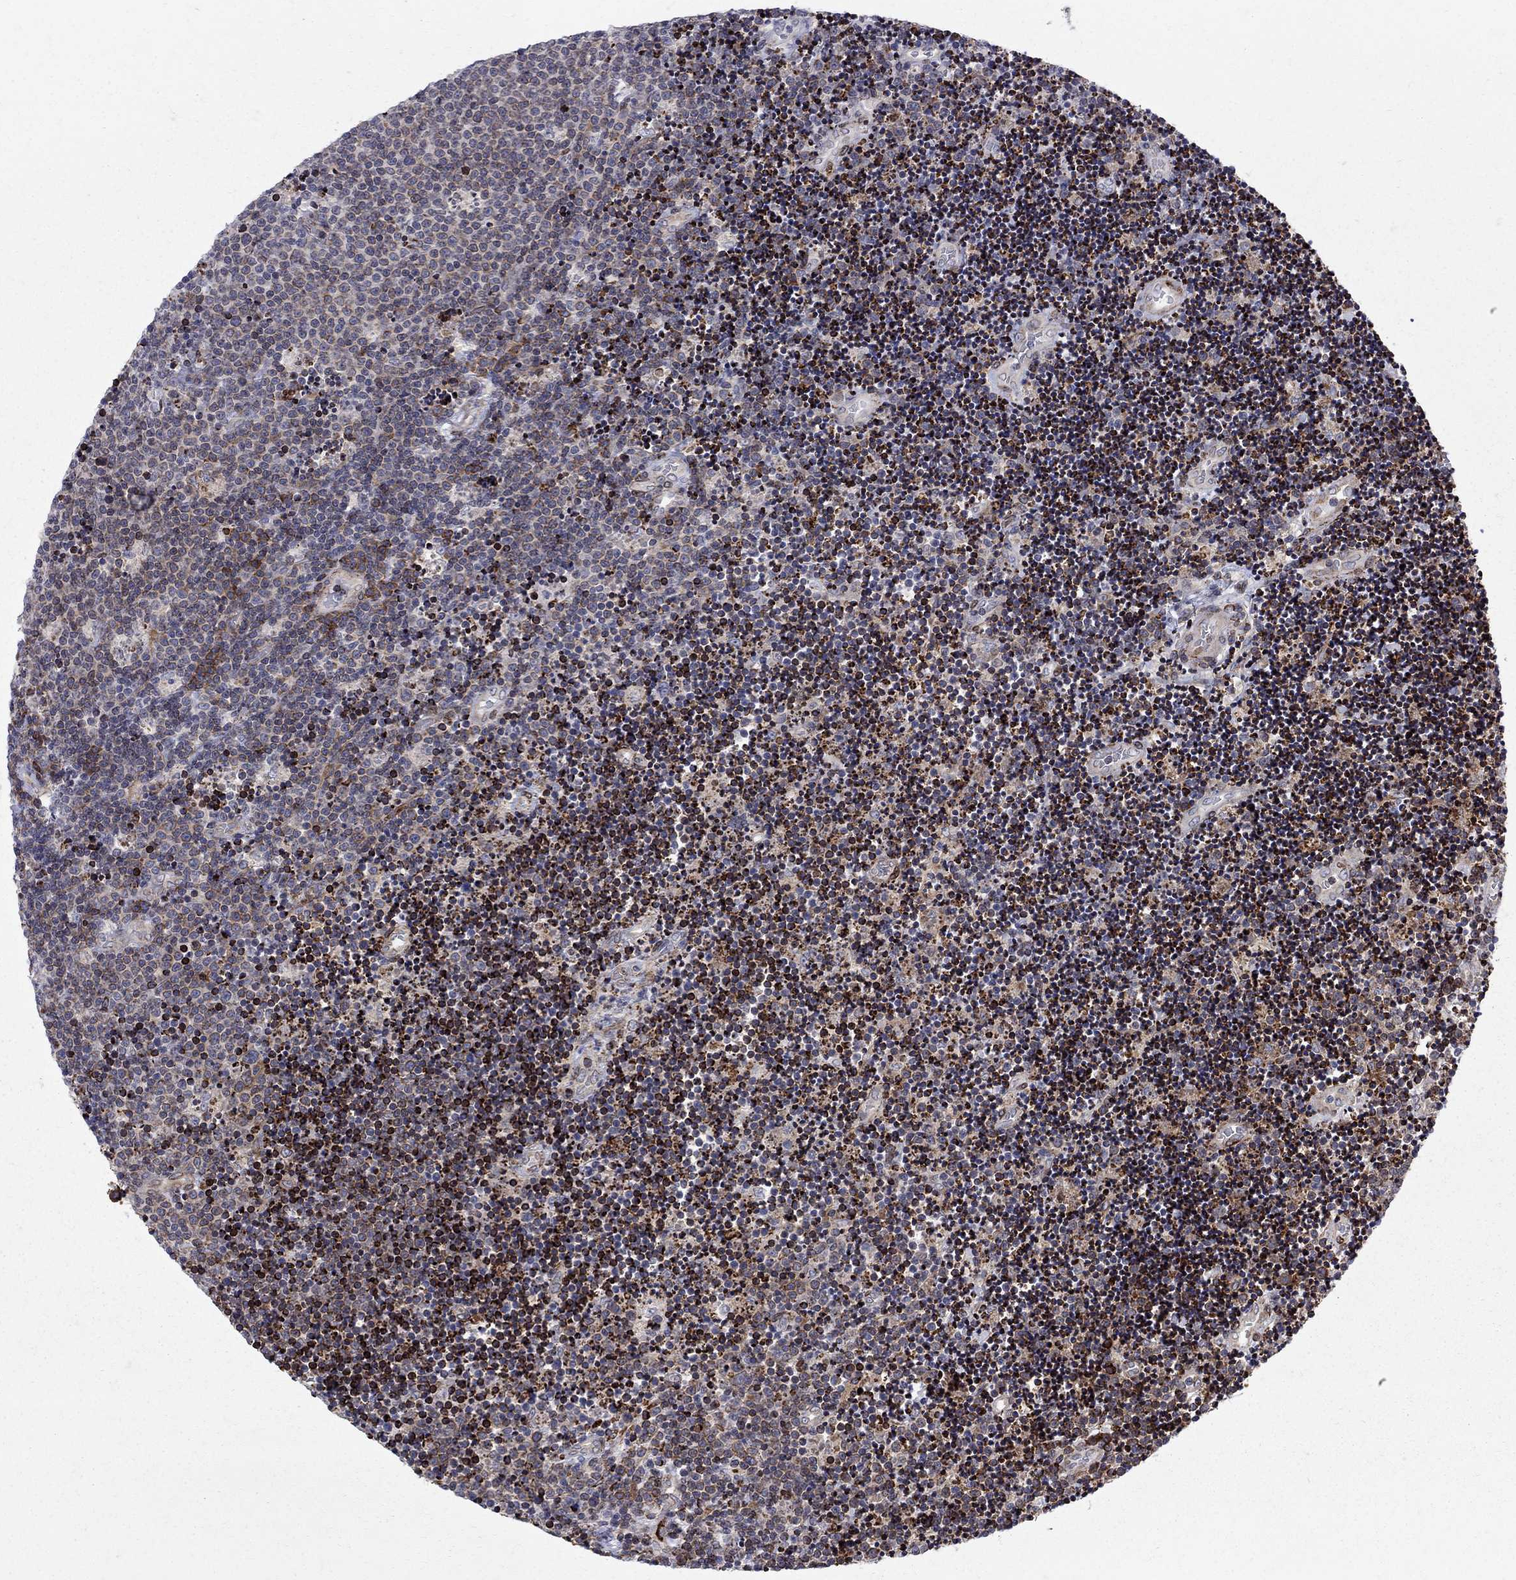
{"staining": {"intensity": "strong", "quantity": "25%-75%", "location": "cytoplasmic/membranous"}, "tissue": "lymphoma", "cell_type": "Tumor cells", "image_type": "cancer", "snomed": [{"axis": "morphology", "description": "Malignant lymphoma, non-Hodgkin's type, Low grade"}, {"axis": "topography", "description": "Brain"}], "caption": "Protein analysis of malignant lymphoma, non-Hodgkin's type (low-grade) tissue shows strong cytoplasmic/membranous positivity in about 25%-75% of tumor cells. The protein of interest is shown in brown color, while the nuclei are stained blue.", "gene": "CAB39L", "patient": {"sex": "female", "age": 66}}